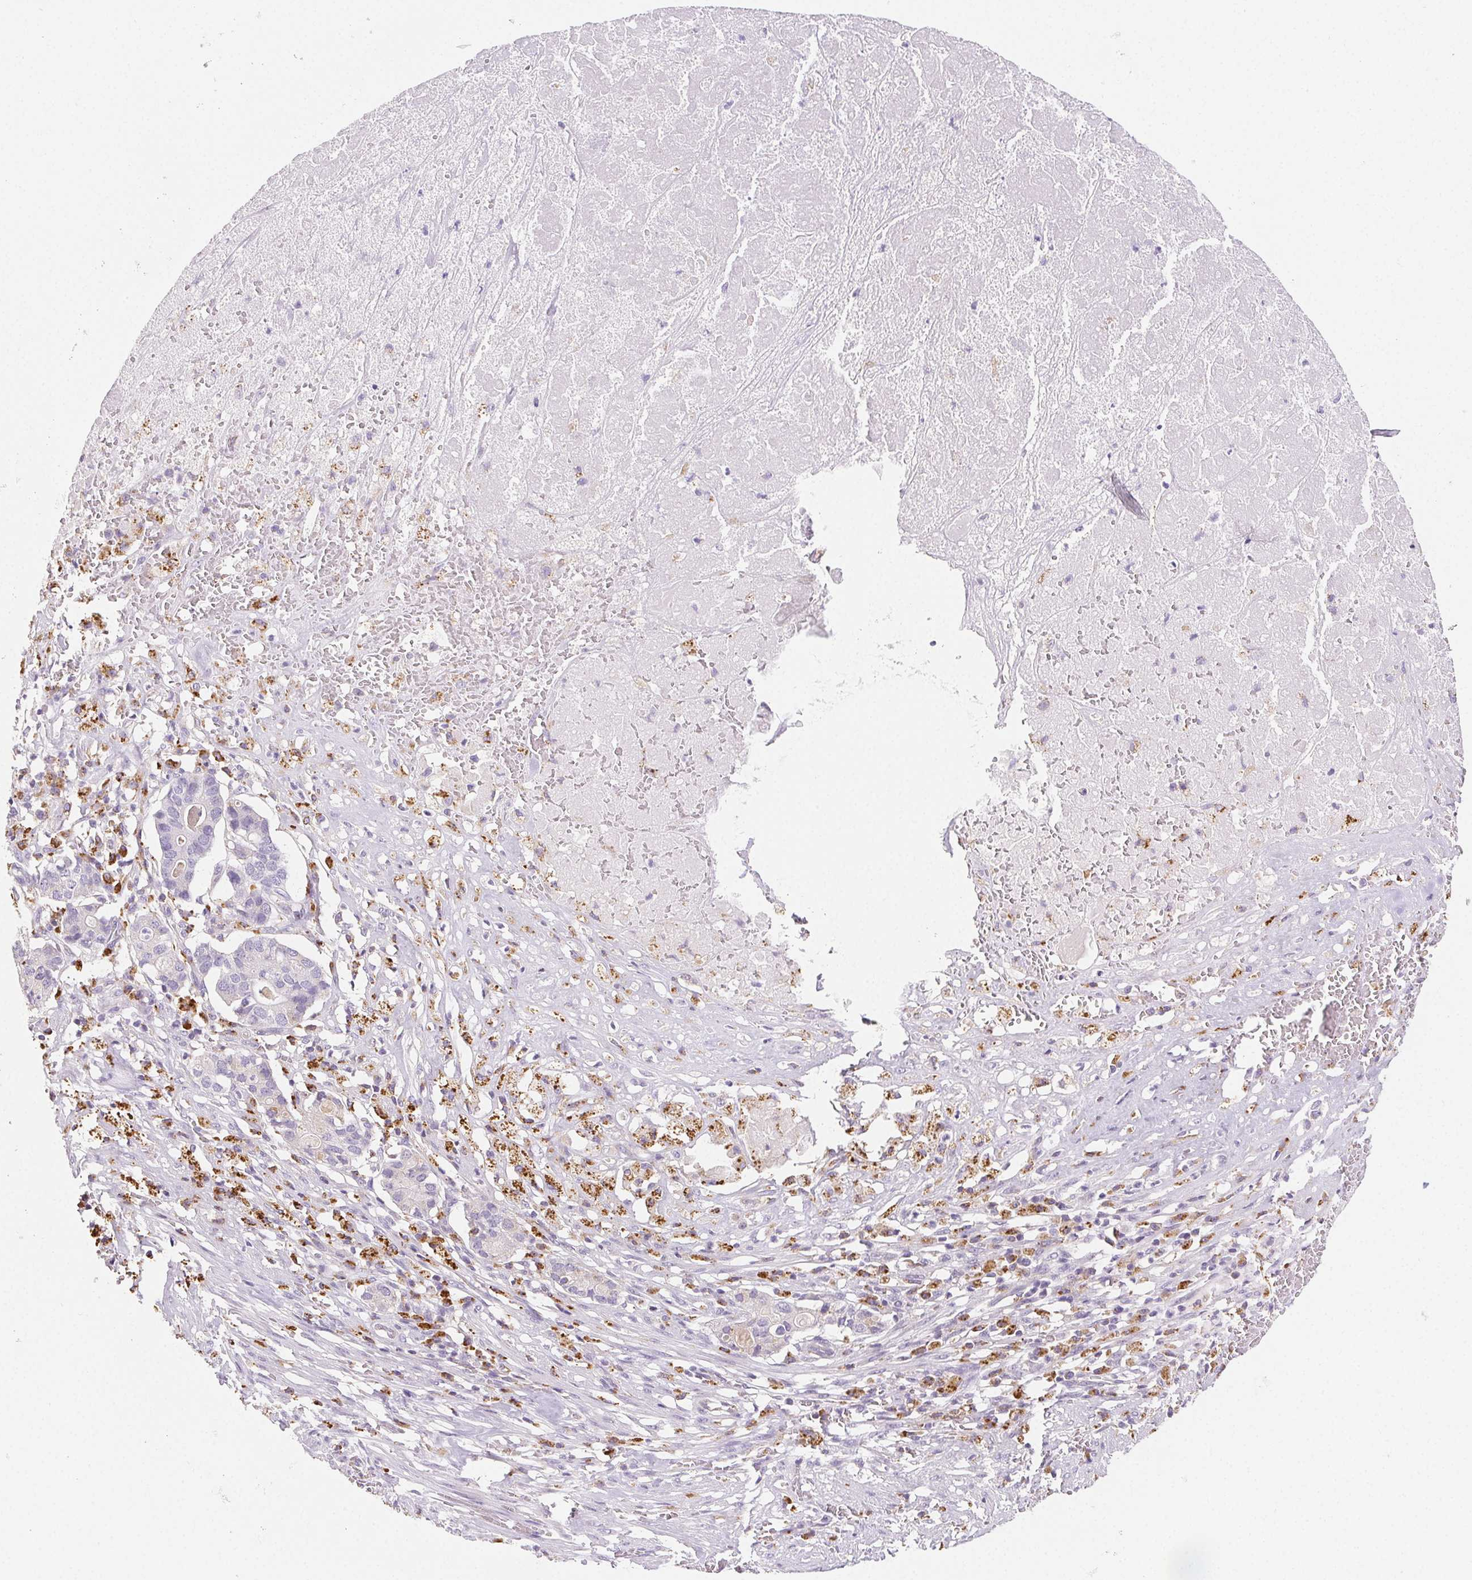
{"staining": {"intensity": "negative", "quantity": "none", "location": "none"}, "tissue": "pancreatic cancer", "cell_type": "Tumor cells", "image_type": "cancer", "snomed": [{"axis": "morphology", "description": "Adenocarcinoma, NOS"}, {"axis": "topography", "description": "Pancreas"}], "caption": "IHC image of pancreatic cancer (adenocarcinoma) stained for a protein (brown), which reveals no expression in tumor cells.", "gene": "LIPA", "patient": {"sex": "male", "age": 50}}